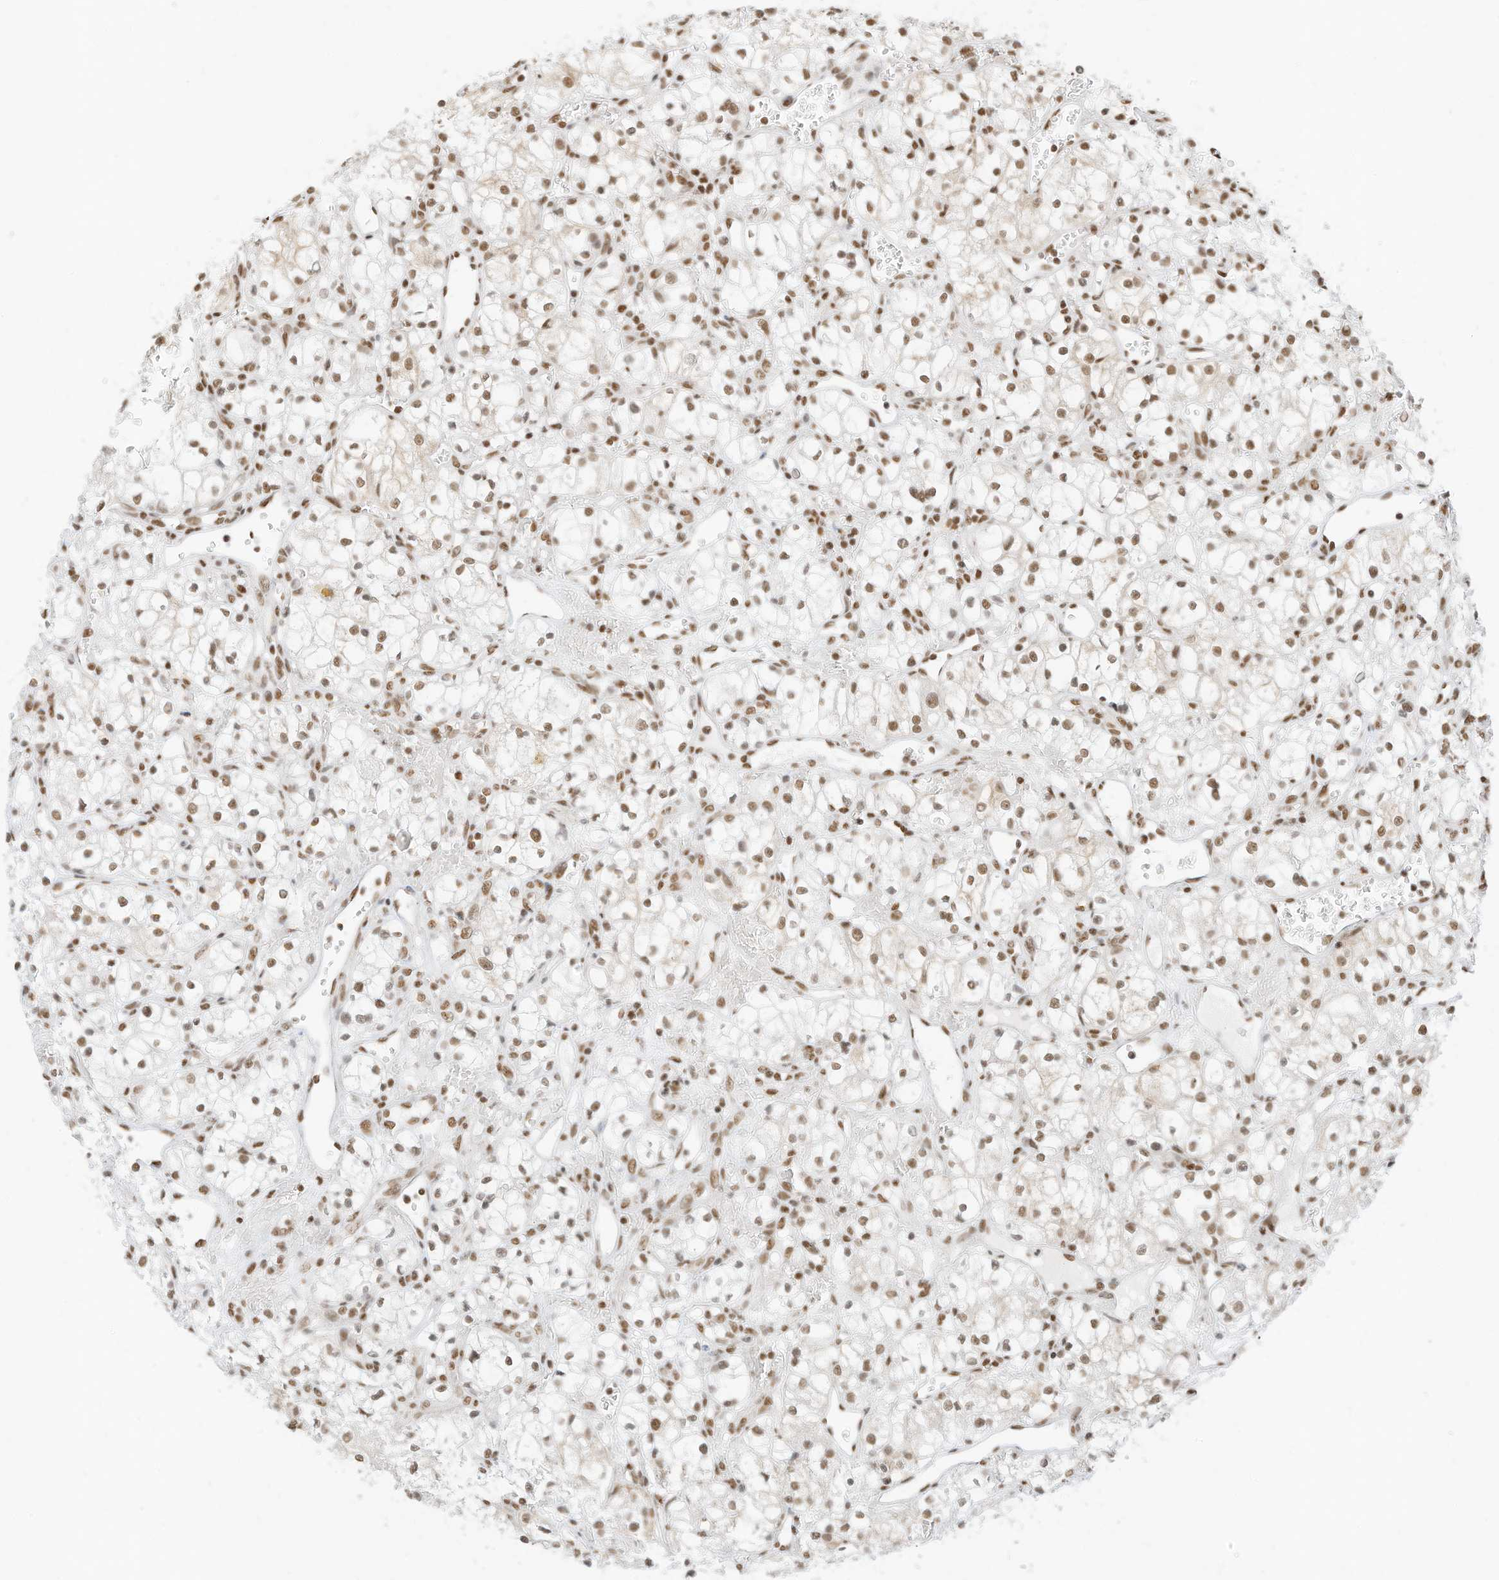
{"staining": {"intensity": "moderate", "quantity": ">75%", "location": "nuclear"}, "tissue": "renal cancer", "cell_type": "Tumor cells", "image_type": "cancer", "snomed": [{"axis": "morphology", "description": "Adenocarcinoma, NOS"}, {"axis": "topography", "description": "Kidney"}], "caption": "High-magnification brightfield microscopy of renal cancer stained with DAB (brown) and counterstained with hematoxylin (blue). tumor cells exhibit moderate nuclear positivity is appreciated in approximately>75% of cells.", "gene": "SMARCA2", "patient": {"sex": "male", "age": 59}}